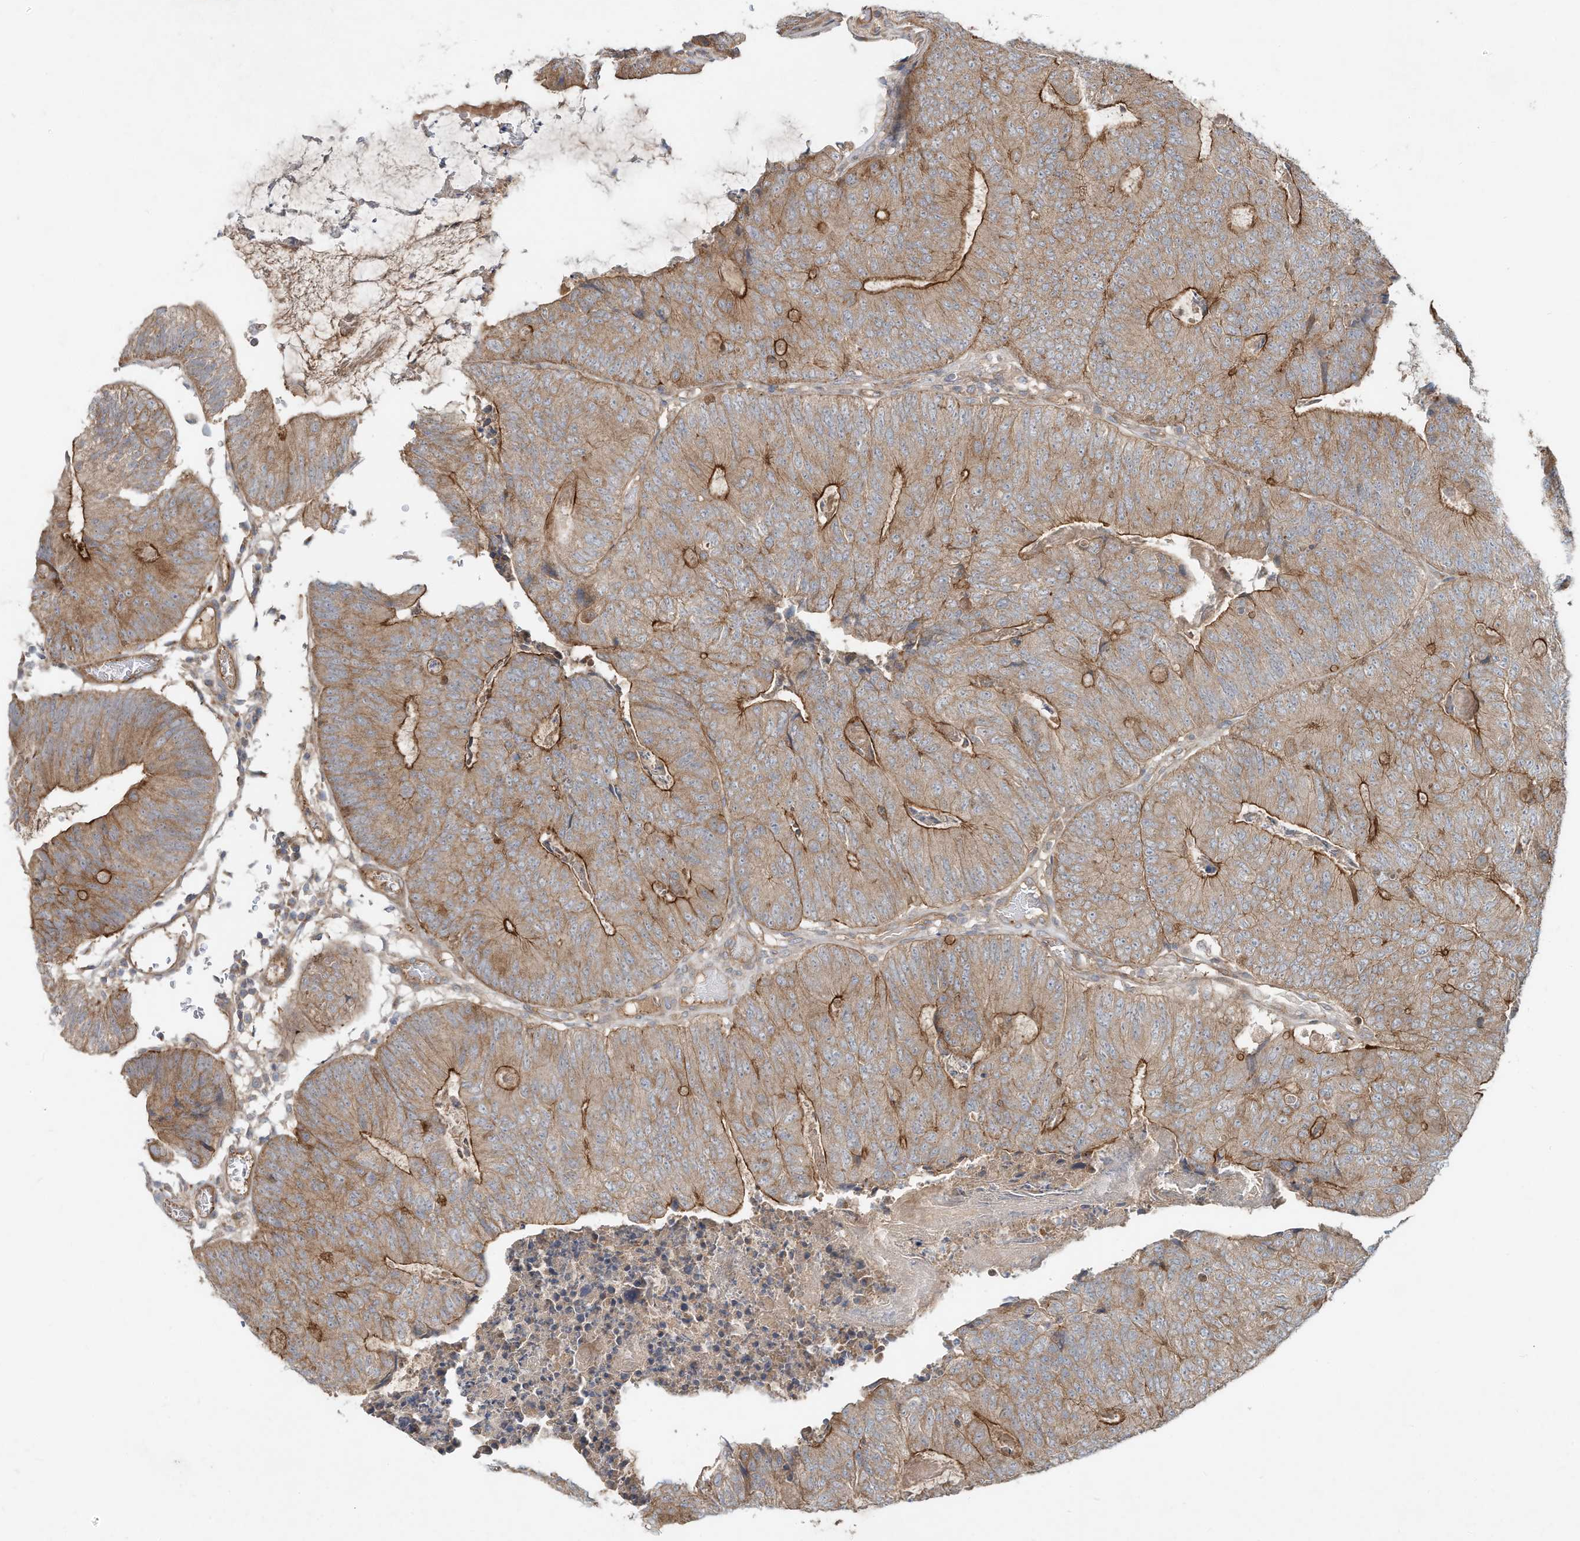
{"staining": {"intensity": "moderate", "quantity": ">75%", "location": "cytoplasmic/membranous"}, "tissue": "colorectal cancer", "cell_type": "Tumor cells", "image_type": "cancer", "snomed": [{"axis": "morphology", "description": "Adenocarcinoma, NOS"}, {"axis": "topography", "description": "Colon"}], "caption": "A high-resolution micrograph shows IHC staining of colorectal cancer, which demonstrates moderate cytoplasmic/membranous expression in about >75% of tumor cells.", "gene": "HTR5A", "patient": {"sex": "female", "age": 67}}